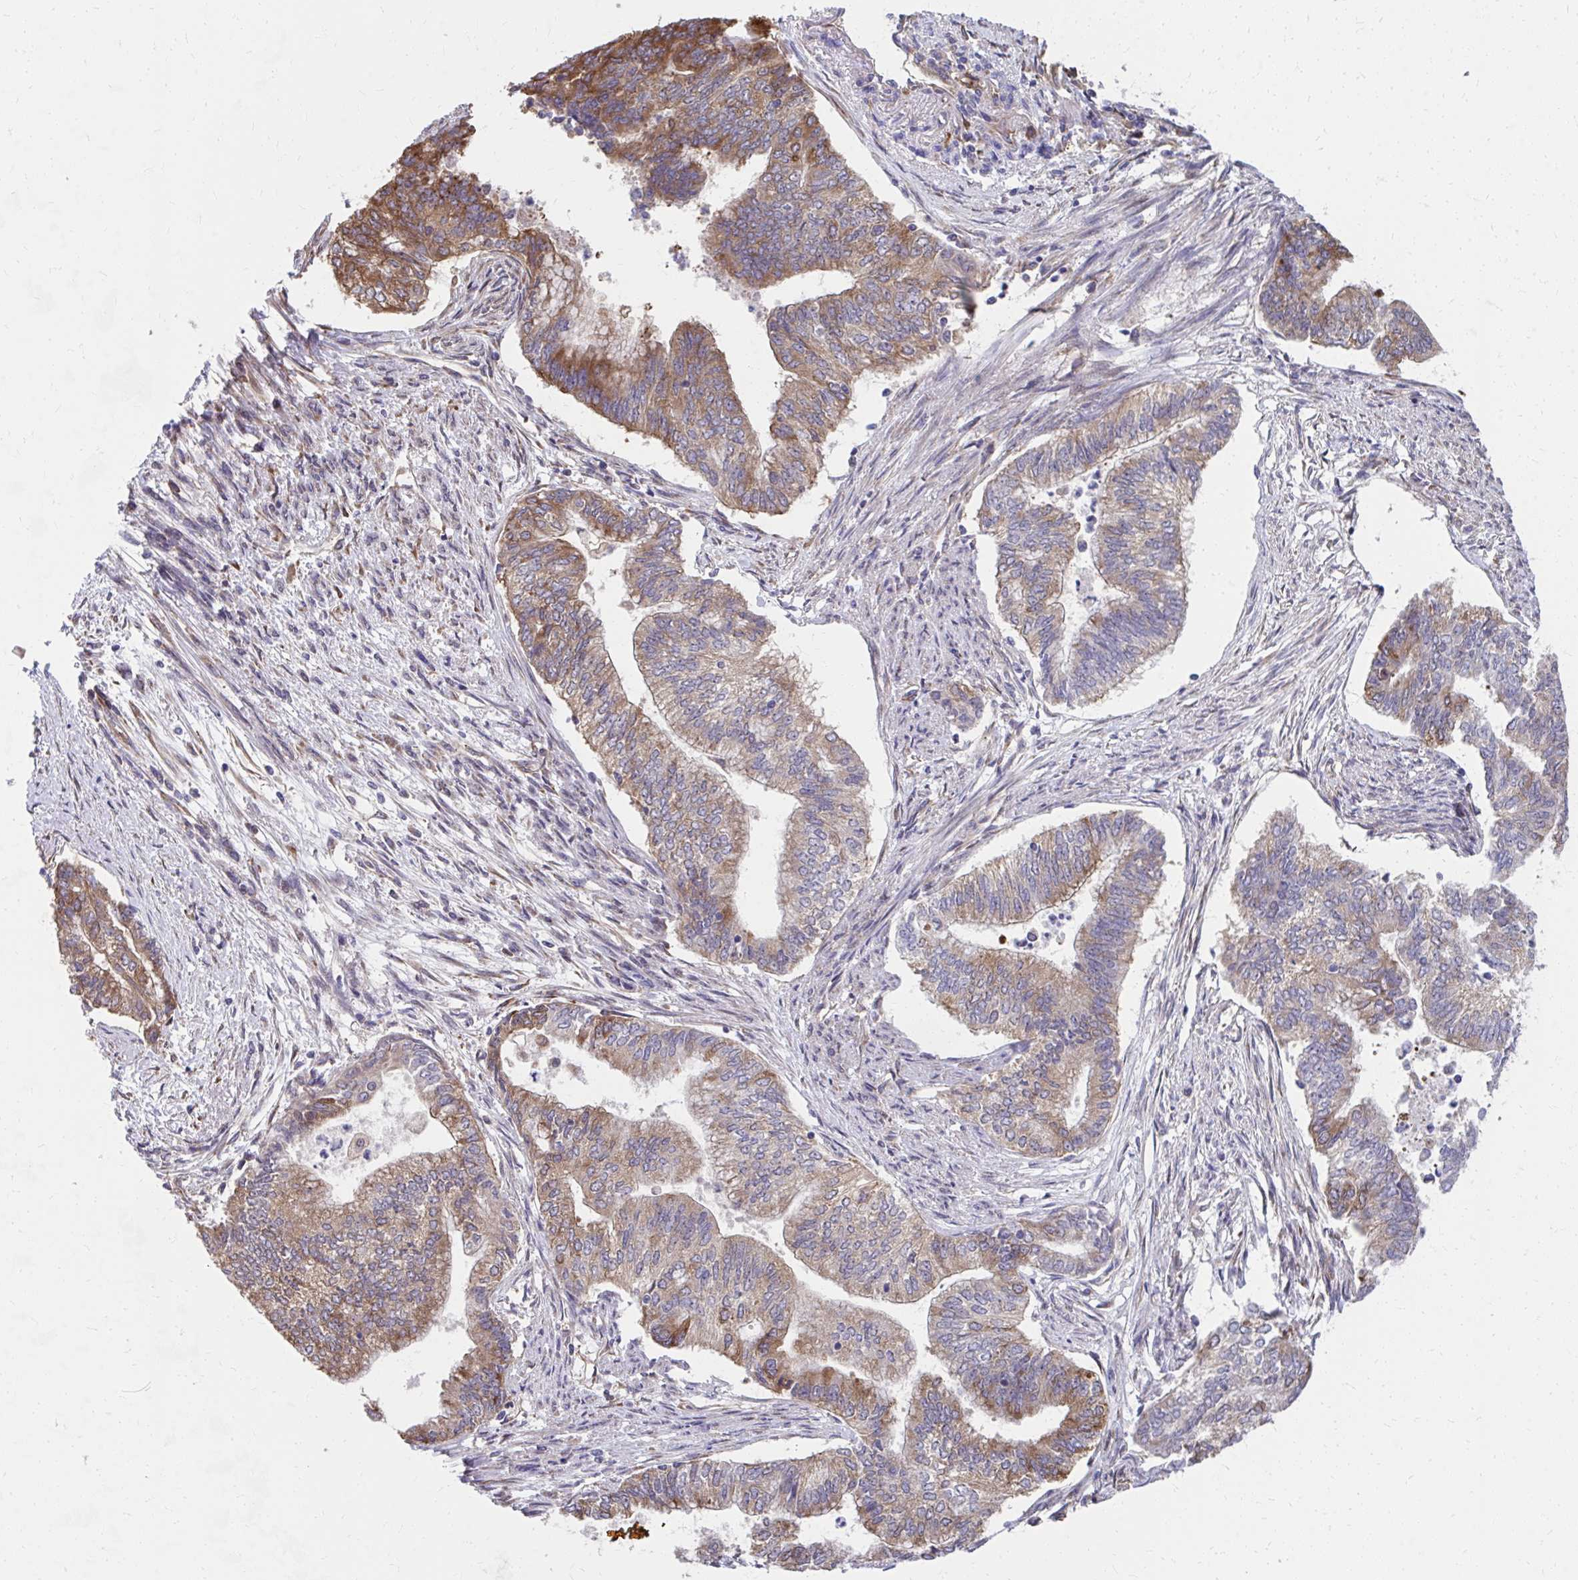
{"staining": {"intensity": "moderate", "quantity": "25%-75%", "location": "cytoplasmic/membranous"}, "tissue": "endometrial cancer", "cell_type": "Tumor cells", "image_type": "cancer", "snomed": [{"axis": "morphology", "description": "Adenocarcinoma, NOS"}, {"axis": "topography", "description": "Endometrium"}], "caption": "This image reveals immunohistochemistry (IHC) staining of endometrial cancer, with medium moderate cytoplasmic/membranous expression in approximately 25%-75% of tumor cells.", "gene": "ZNF778", "patient": {"sex": "female", "age": 65}}